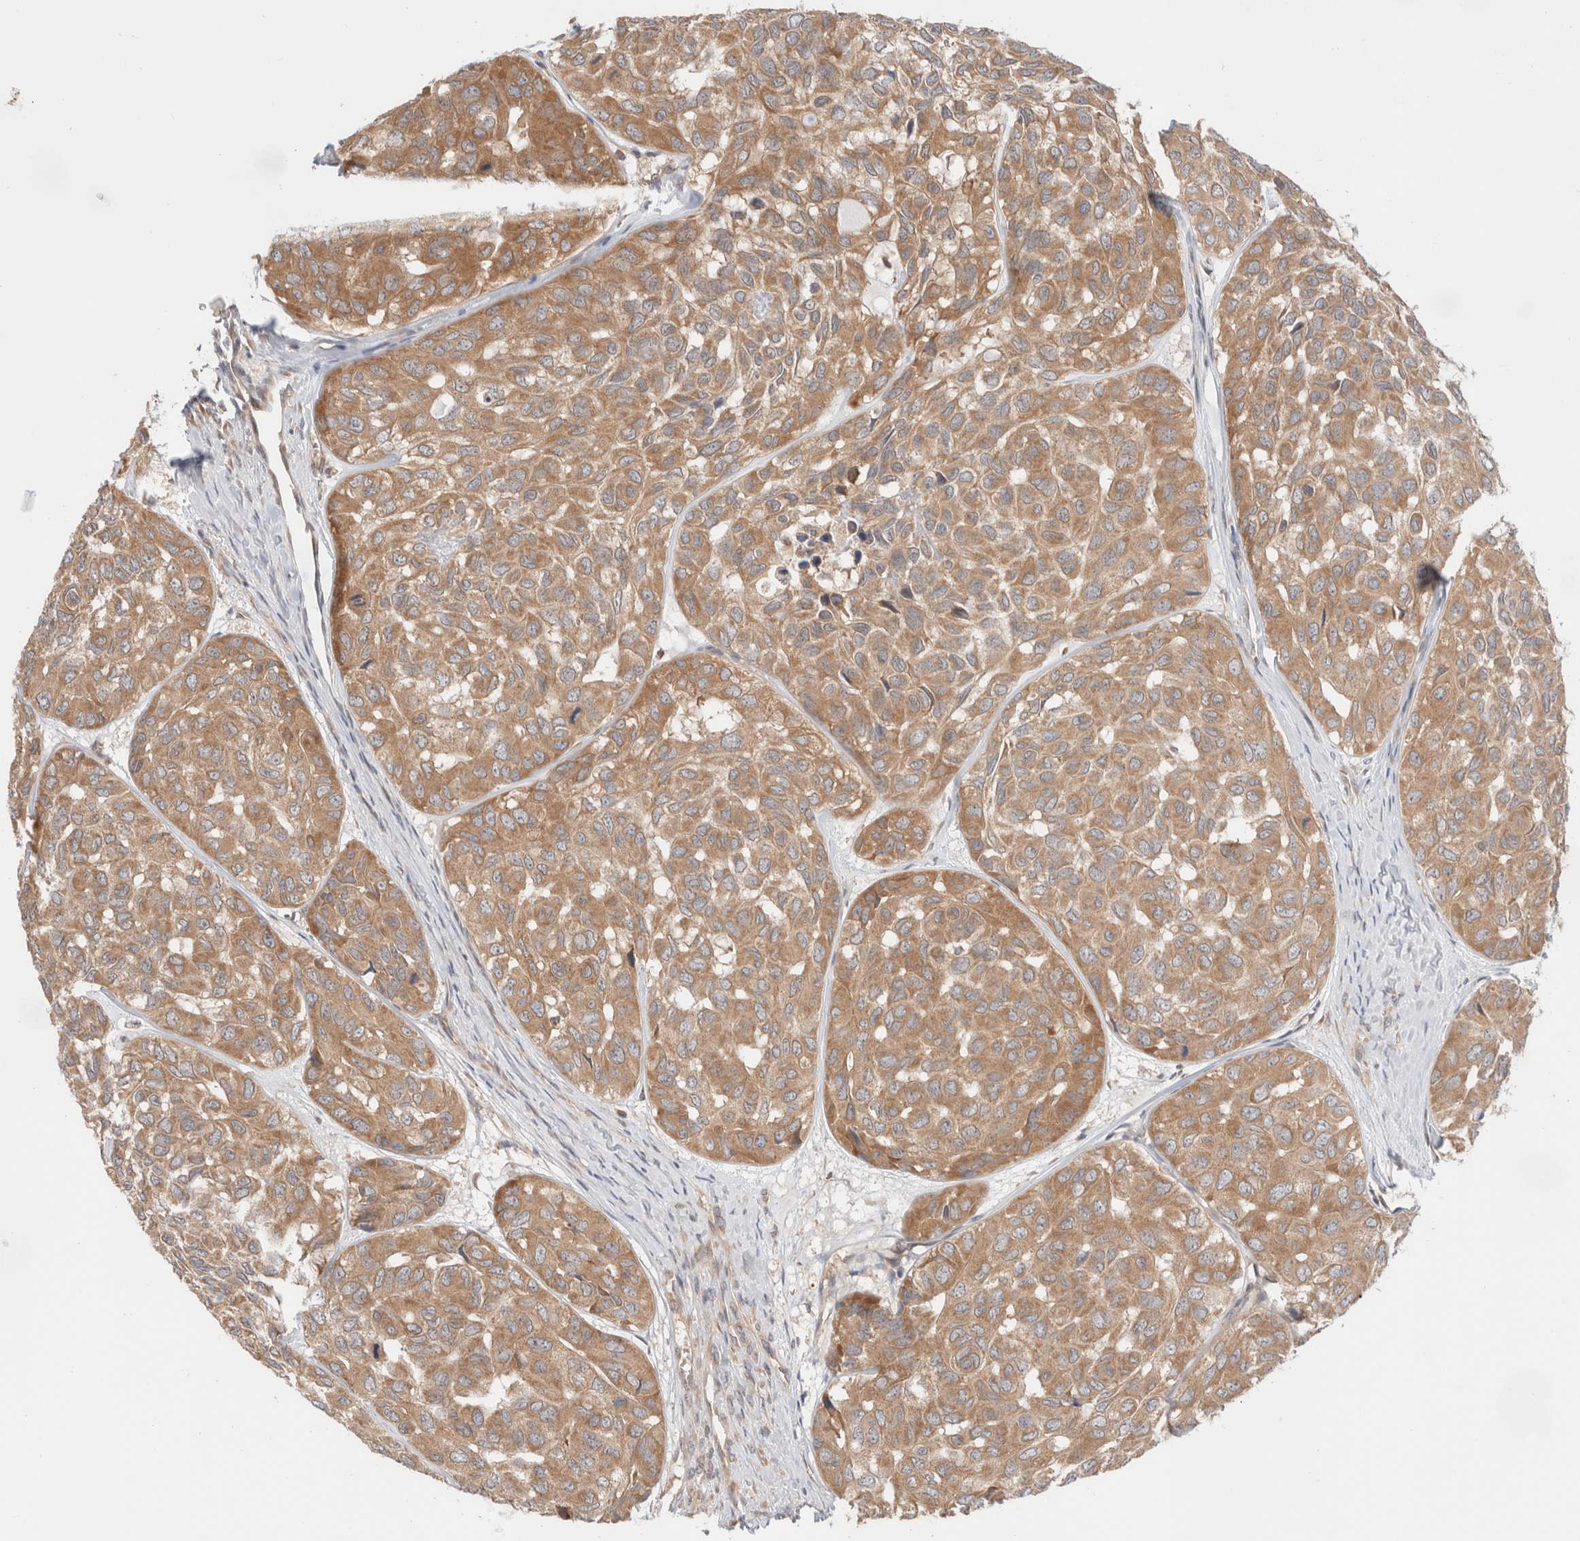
{"staining": {"intensity": "moderate", "quantity": ">75%", "location": "cytoplasmic/membranous"}, "tissue": "head and neck cancer", "cell_type": "Tumor cells", "image_type": "cancer", "snomed": [{"axis": "morphology", "description": "Adenocarcinoma, NOS"}, {"axis": "topography", "description": "Salivary gland, NOS"}, {"axis": "topography", "description": "Head-Neck"}], "caption": "Protein expression analysis of human head and neck cancer (adenocarcinoma) reveals moderate cytoplasmic/membranous staining in about >75% of tumor cells. (DAB (3,3'-diaminobenzidine) IHC, brown staining for protein, blue staining for nuclei).", "gene": "XKR4", "patient": {"sex": "female", "age": 76}}